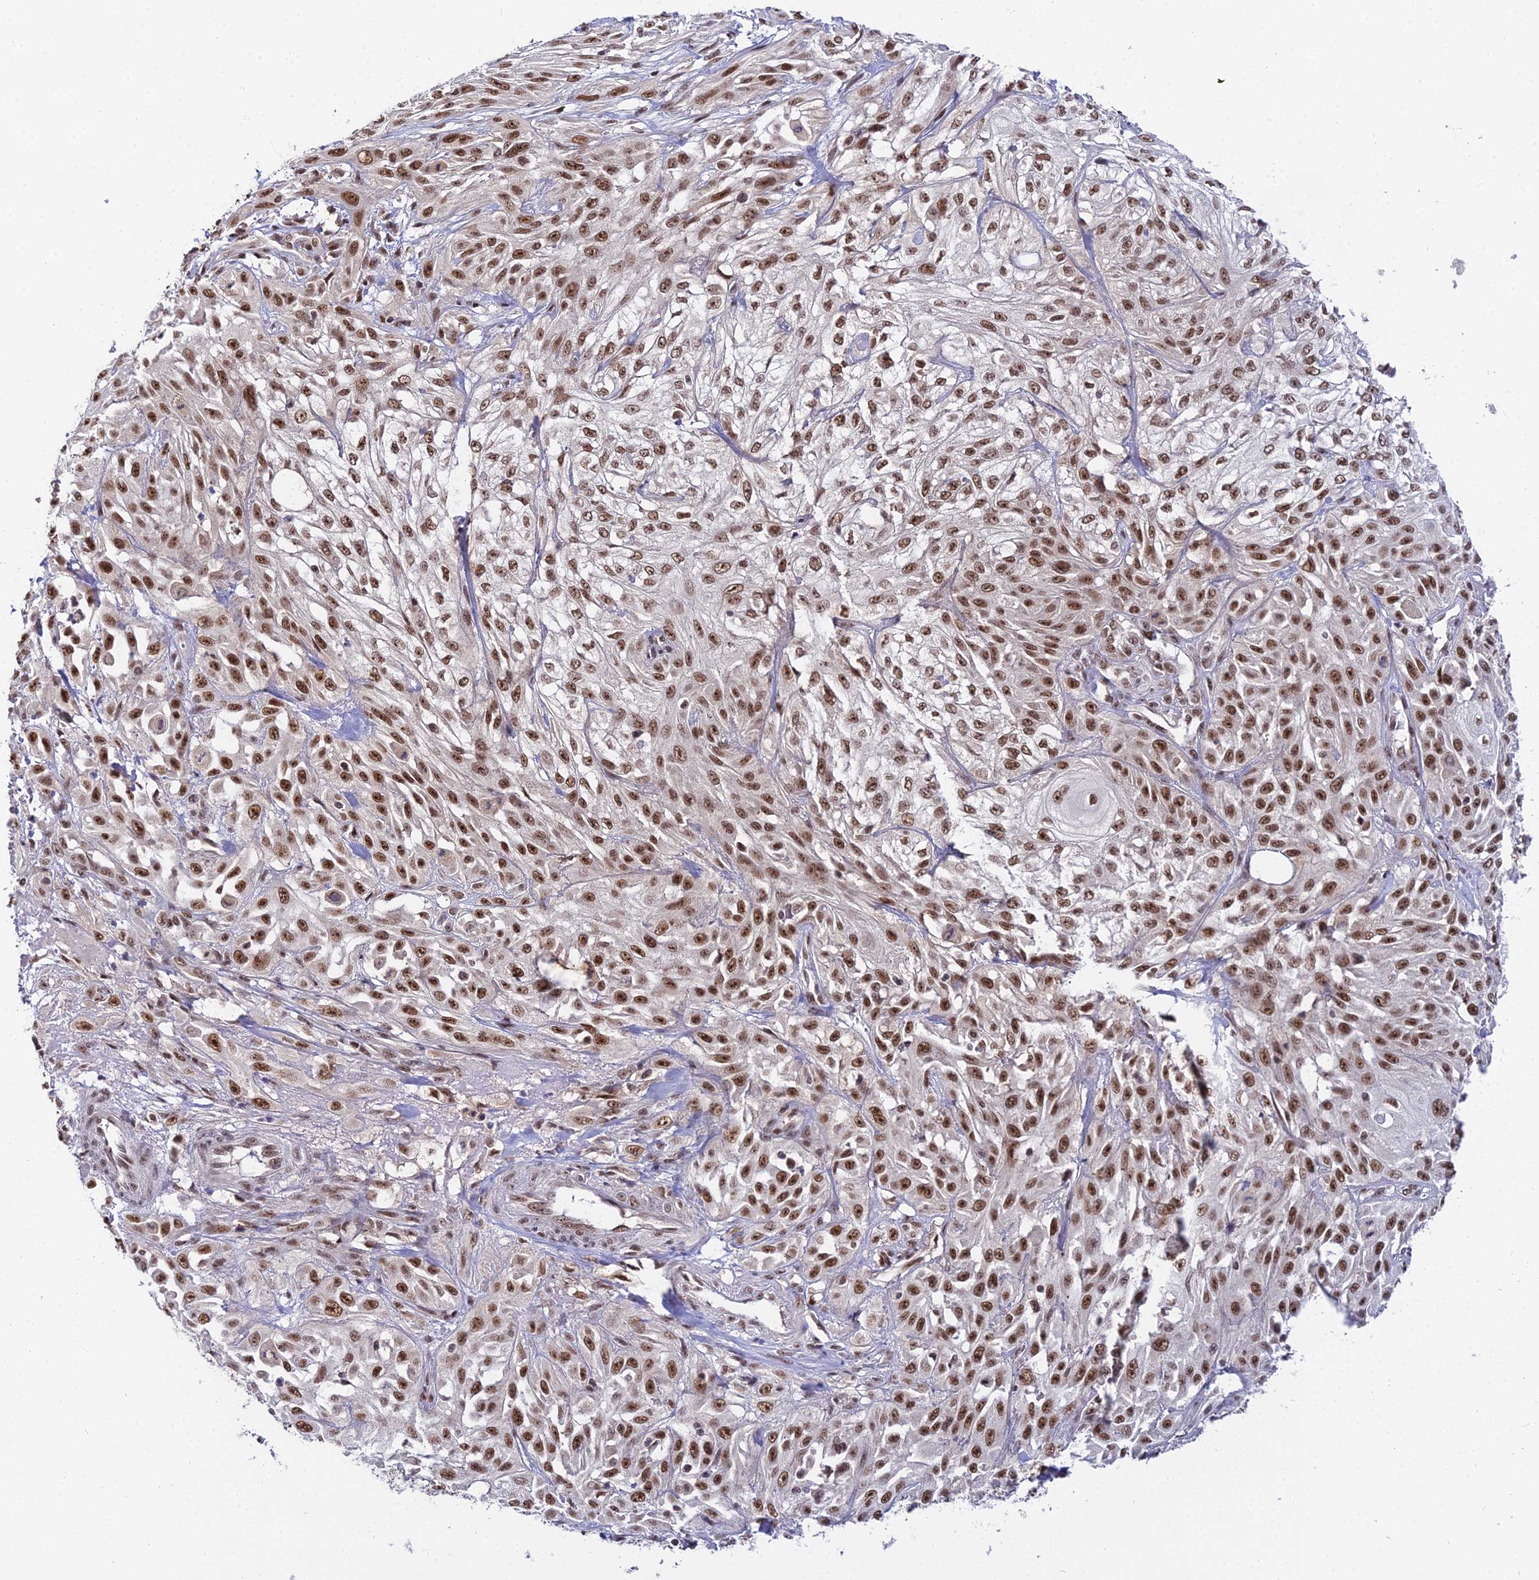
{"staining": {"intensity": "moderate", "quantity": ">75%", "location": "nuclear"}, "tissue": "skin cancer", "cell_type": "Tumor cells", "image_type": "cancer", "snomed": [{"axis": "morphology", "description": "Squamous cell carcinoma, NOS"}, {"axis": "morphology", "description": "Squamous cell carcinoma, metastatic, NOS"}, {"axis": "topography", "description": "Skin"}, {"axis": "topography", "description": "Lymph node"}], "caption": "Immunohistochemistry (IHC) micrograph of neoplastic tissue: metastatic squamous cell carcinoma (skin) stained using immunohistochemistry shows medium levels of moderate protein expression localized specifically in the nuclear of tumor cells, appearing as a nuclear brown color.", "gene": "EXOSC3", "patient": {"sex": "male", "age": 75}}